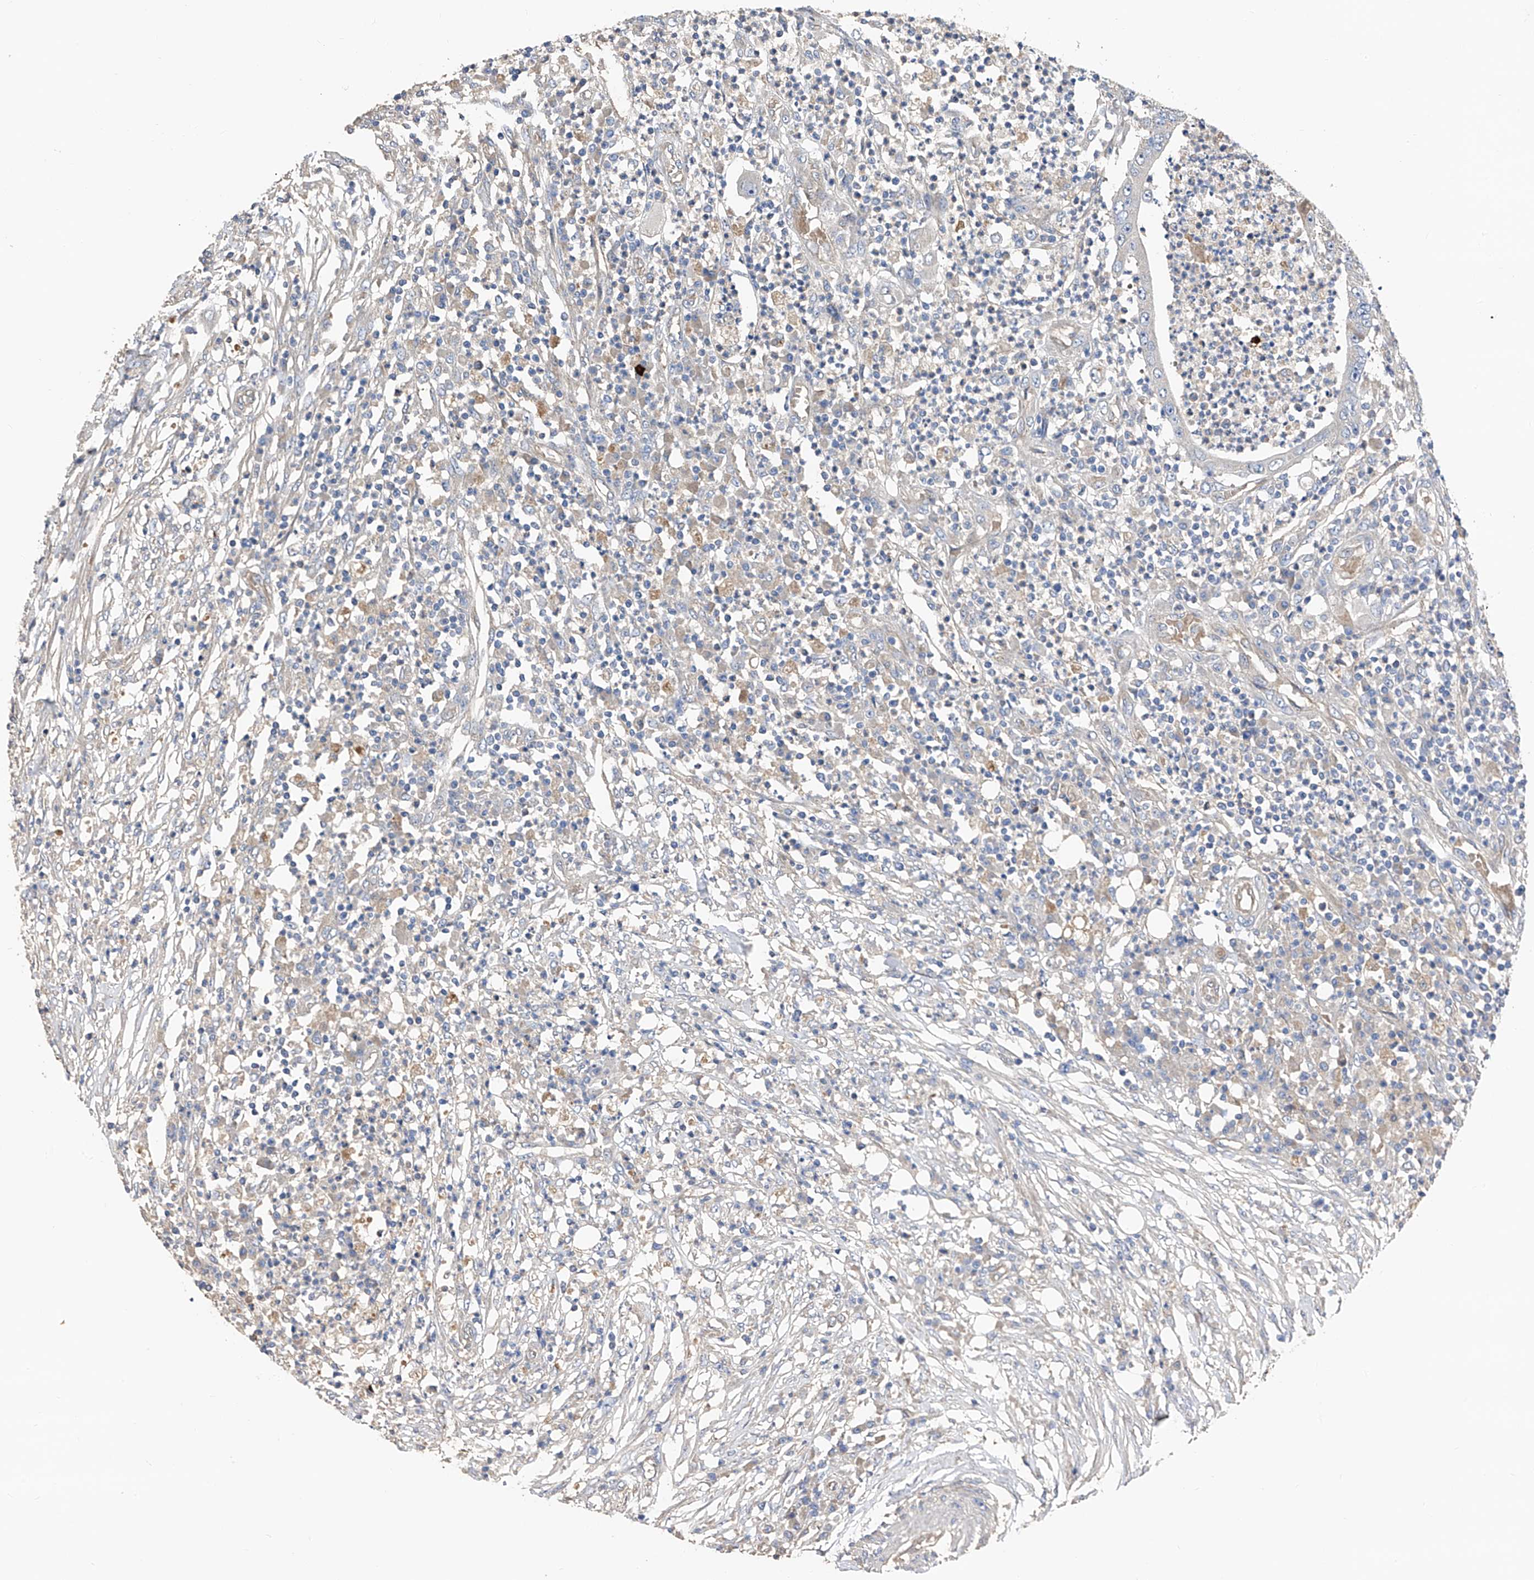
{"staining": {"intensity": "negative", "quantity": "none", "location": "none"}, "tissue": "colorectal cancer", "cell_type": "Tumor cells", "image_type": "cancer", "snomed": [{"axis": "morphology", "description": "Adenocarcinoma, NOS"}, {"axis": "topography", "description": "Colon"}], "caption": "A high-resolution micrograph shows immunohistochemistry staining of colorectal cancer, which demonstrates no significant staining in tumor cells. Brightfield microscopy of IHC stained with DAB (3,3'-diaminobenzidine) (brown) and hematoxylin (blue), captured at high magnification.", "gene": "PTK2", "patient": {"sex": "male", "age": 83}}